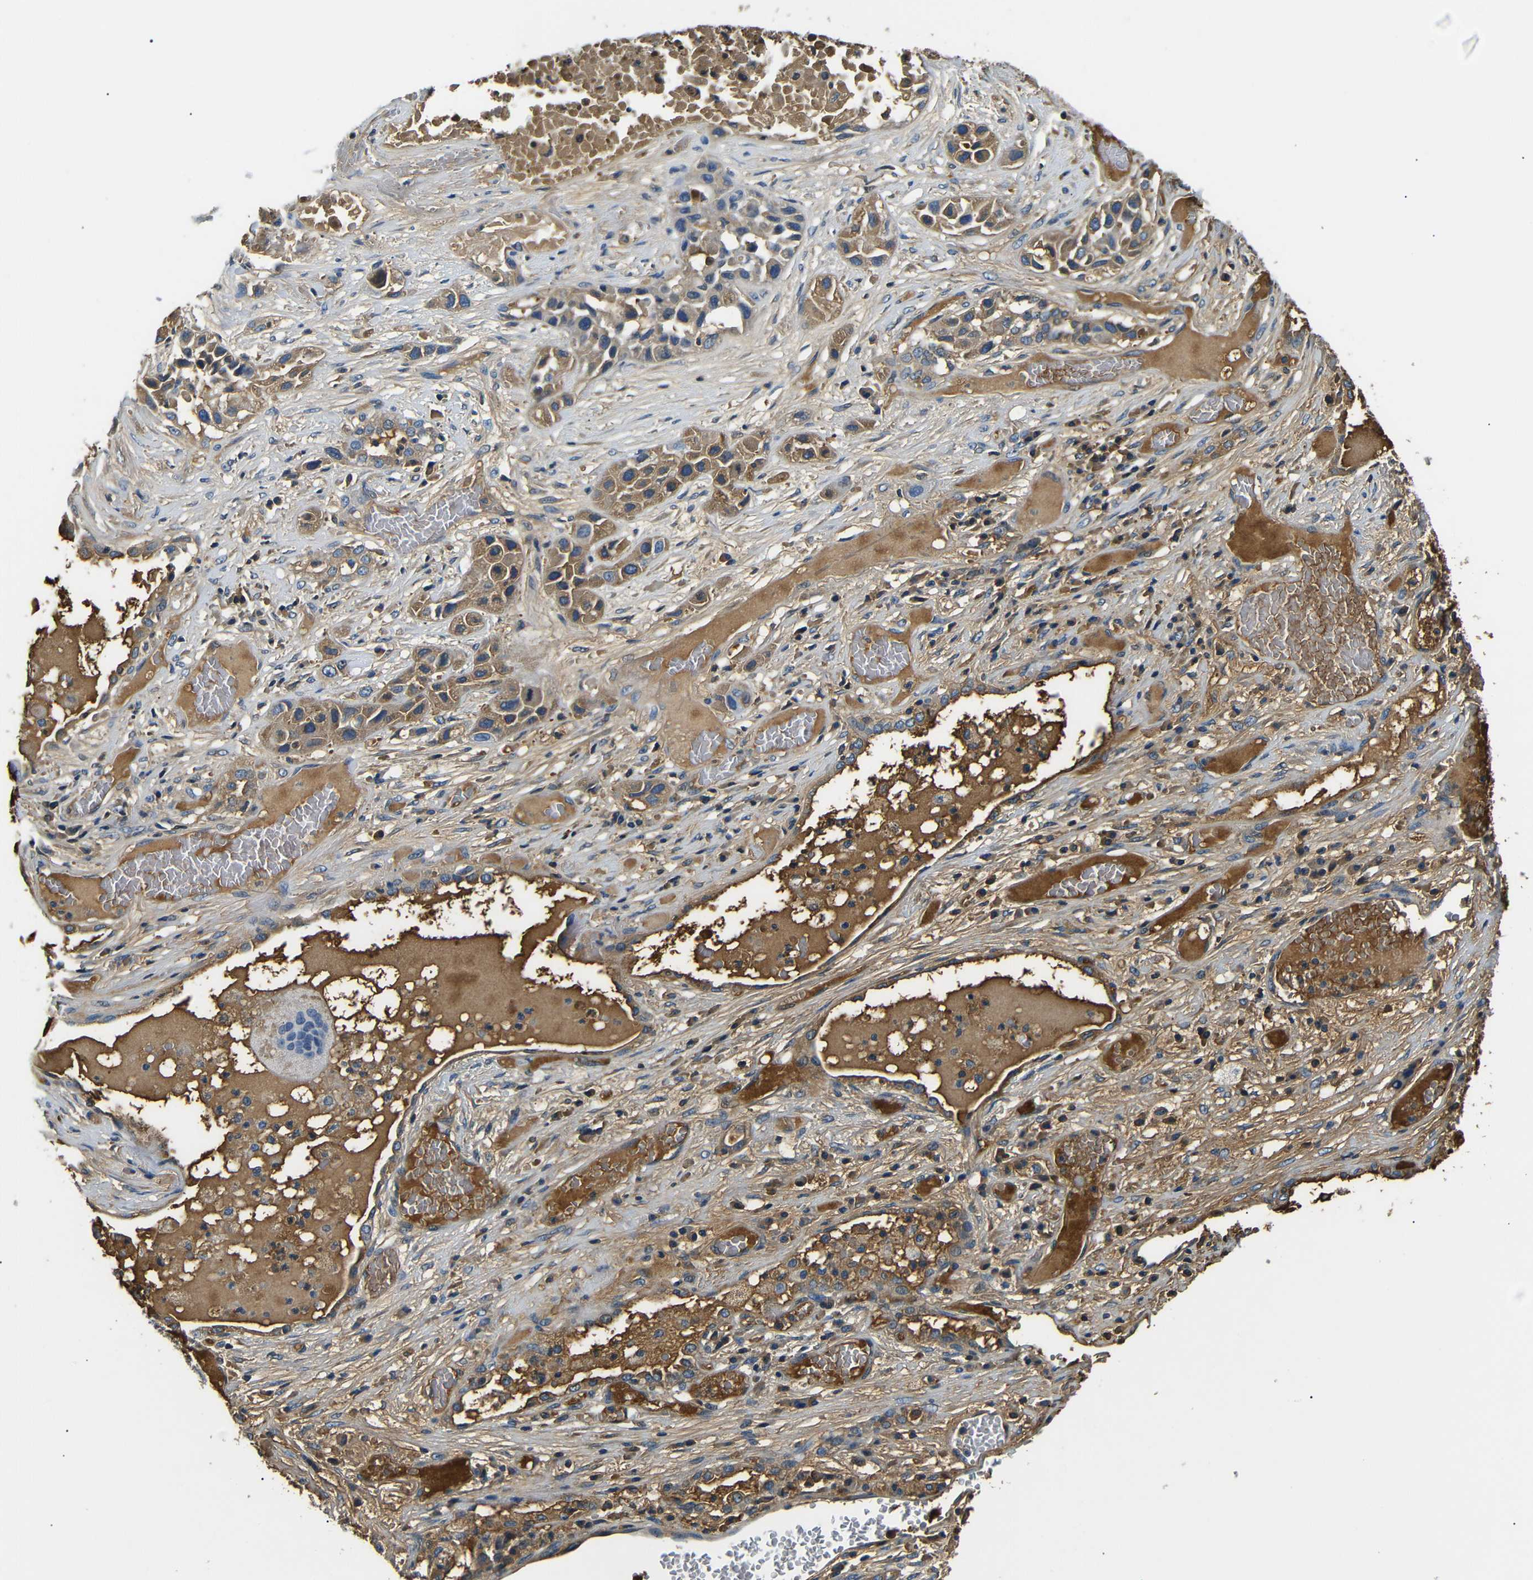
{"staining": {"intensity": "moderate", "quantity": ">75%", "location": "cytoplasmic/membranous"}, "tissue": "lung cancer", "cell_type": "Tumor cells", "image_type": "cancer", "snomed": [{"axis": "morphology", "description": "Squamous cell carcinoma, NOS"}, {"axis": "topography", "description": "Lung"}], "caption": "Lung squamous cell carcinoma tissue demonstrates moderate cytoplasmic/membranous staining in about >75% of tumor cells, visualized by immunohistochemistry. (DAB = brown stain, brightfield microscopy at high magnification).", "gene": "LHCGR", "patient": {"sex": "male", "age": 71}}